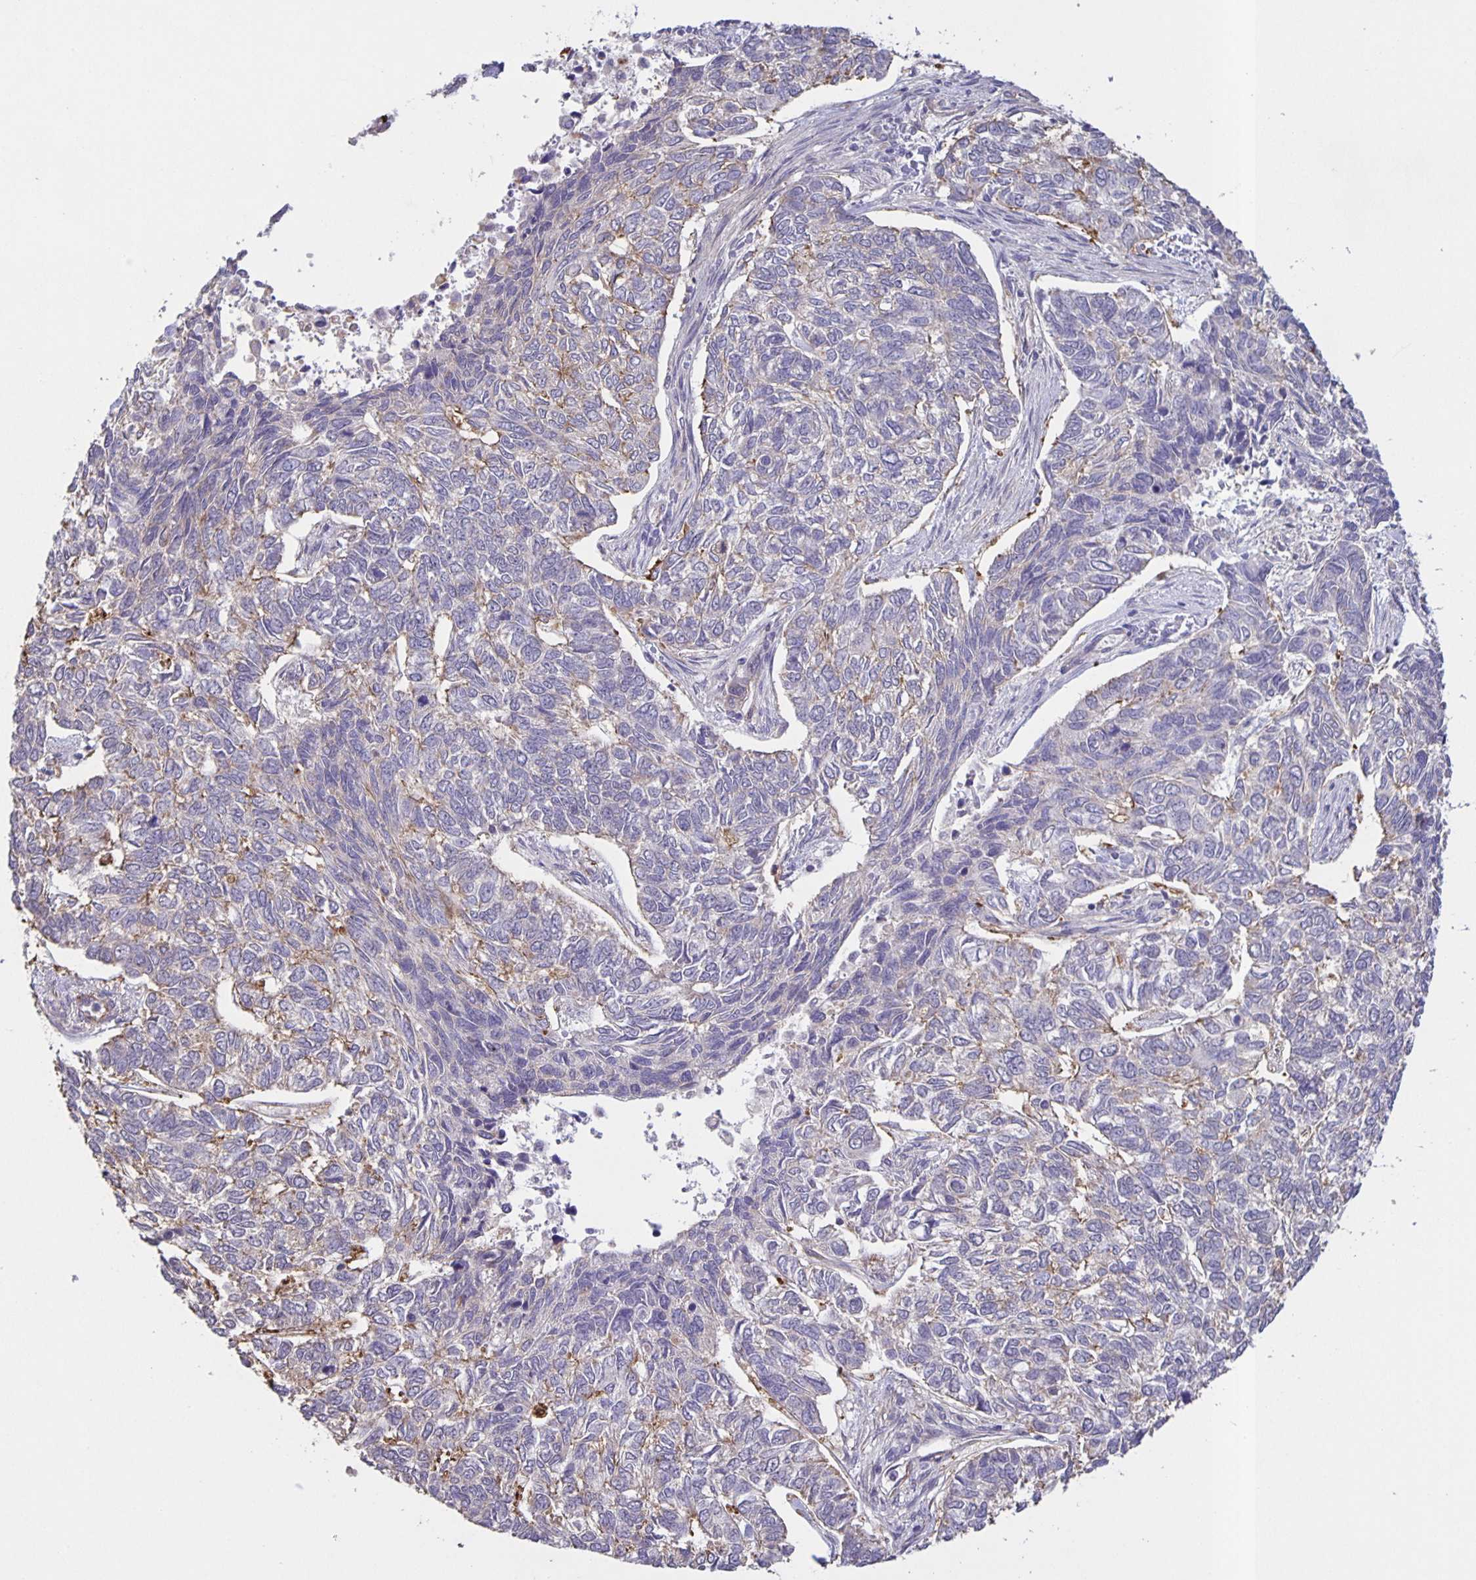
{"staining": {"intensity": "weak", "quantity": "<25%", "location": "cytoplasmic/membranous"}, "tissue": "skin cancer", "cell_type": "Tumor cells", "image_type": "cancer", "snomed": [{"axis": "morphology", "description": "Basal cell carcinoma"}, {"axis": "topography", "description": "Skin"}], "caption": "Immunohistochemistry micrograph of human basal cell carcinoma (skin) stained for a protein (brown), which displays no expression in tumor cells.", "gene": "SRCIN1", "patient": {"sex": "female", "age": 65}}